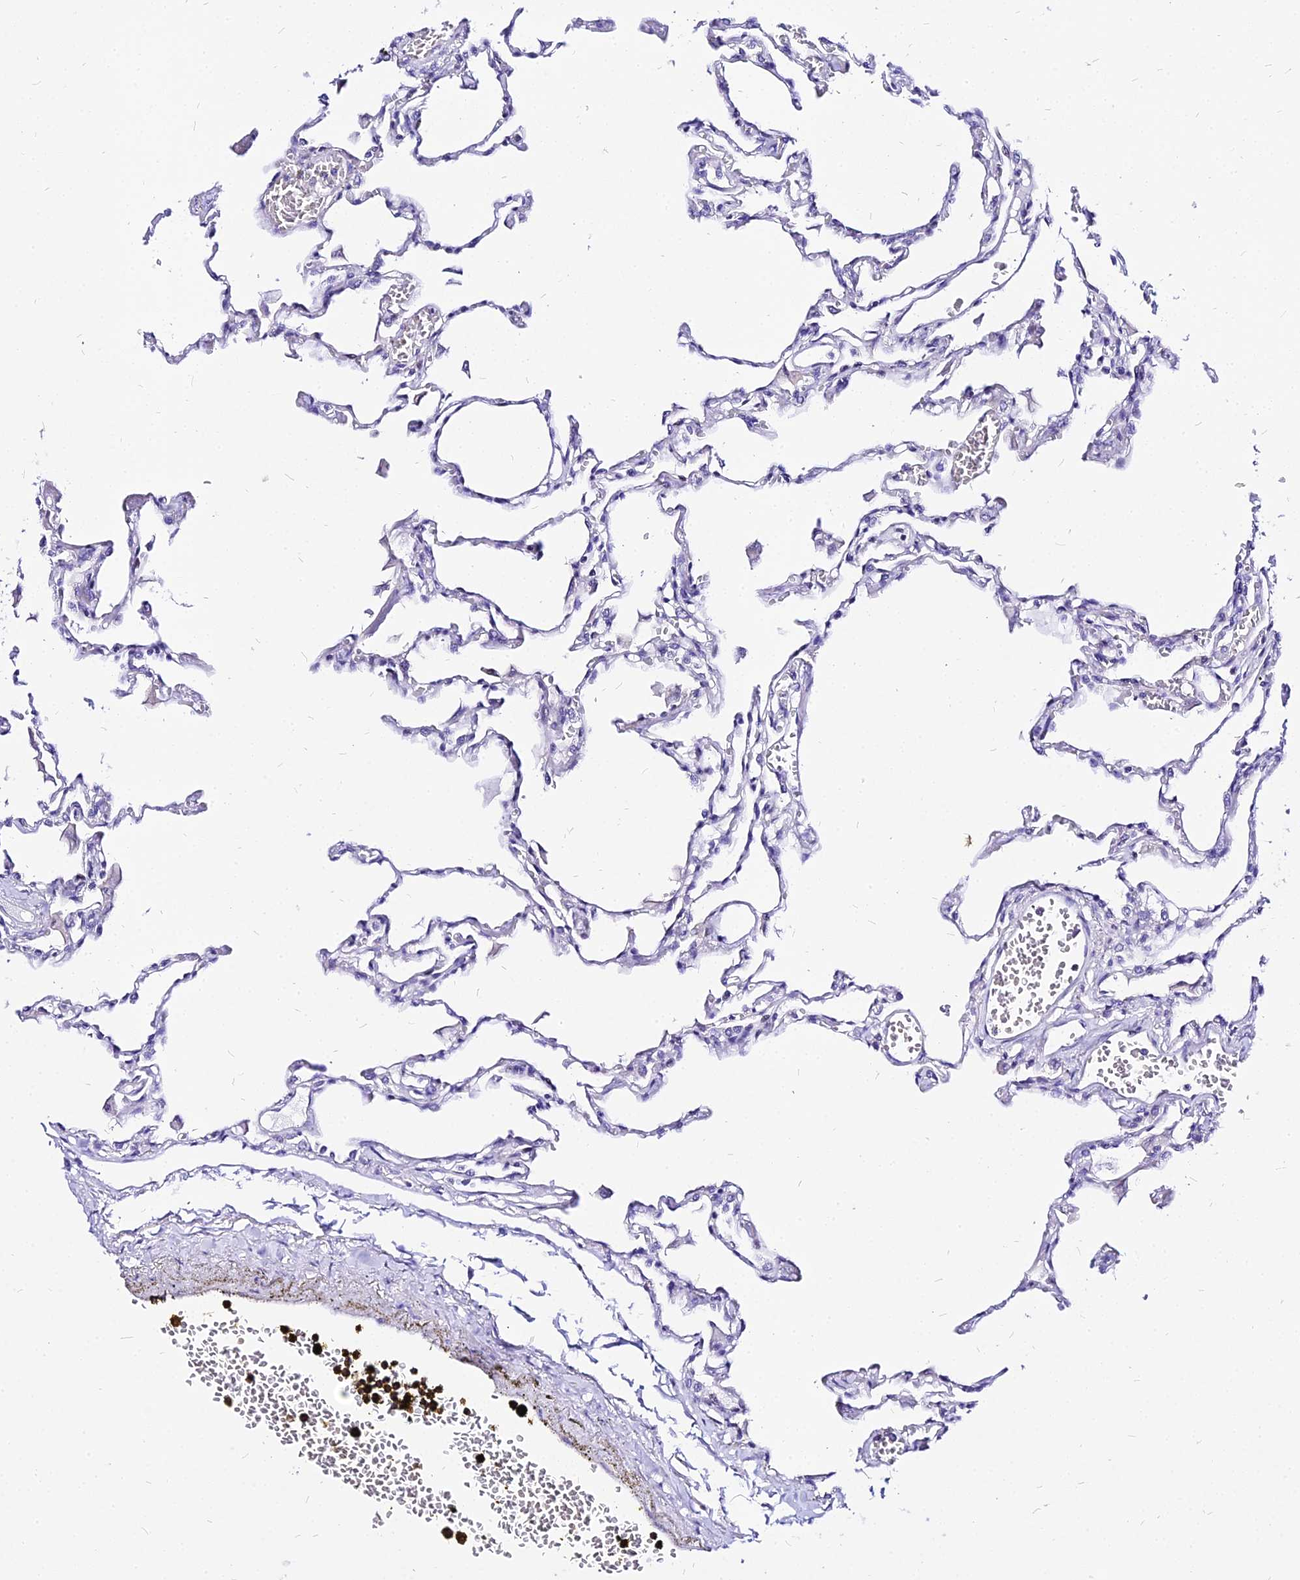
{"staining": {"intensity": "negative", "quantity": "none", "location": "none"}, "tissue": "lung", "cell_type": "Alveolar cells", "image_type": "normal", "snomed": [{"axis": "morphology", "description": "Normal tissue, NOS"}, {"axis": "topography", "description": "Bronchus"}, {"axis": "topography", "description": "Lung"}], "caption": "Immunohistochemistry (IHC) histopathology image of unremarkable human lung stained for a protein (brown), which demonstrates no positivity in alveolar cells.", "gene": "CARD18", "patient": {"sex": "female", "age": 49}}